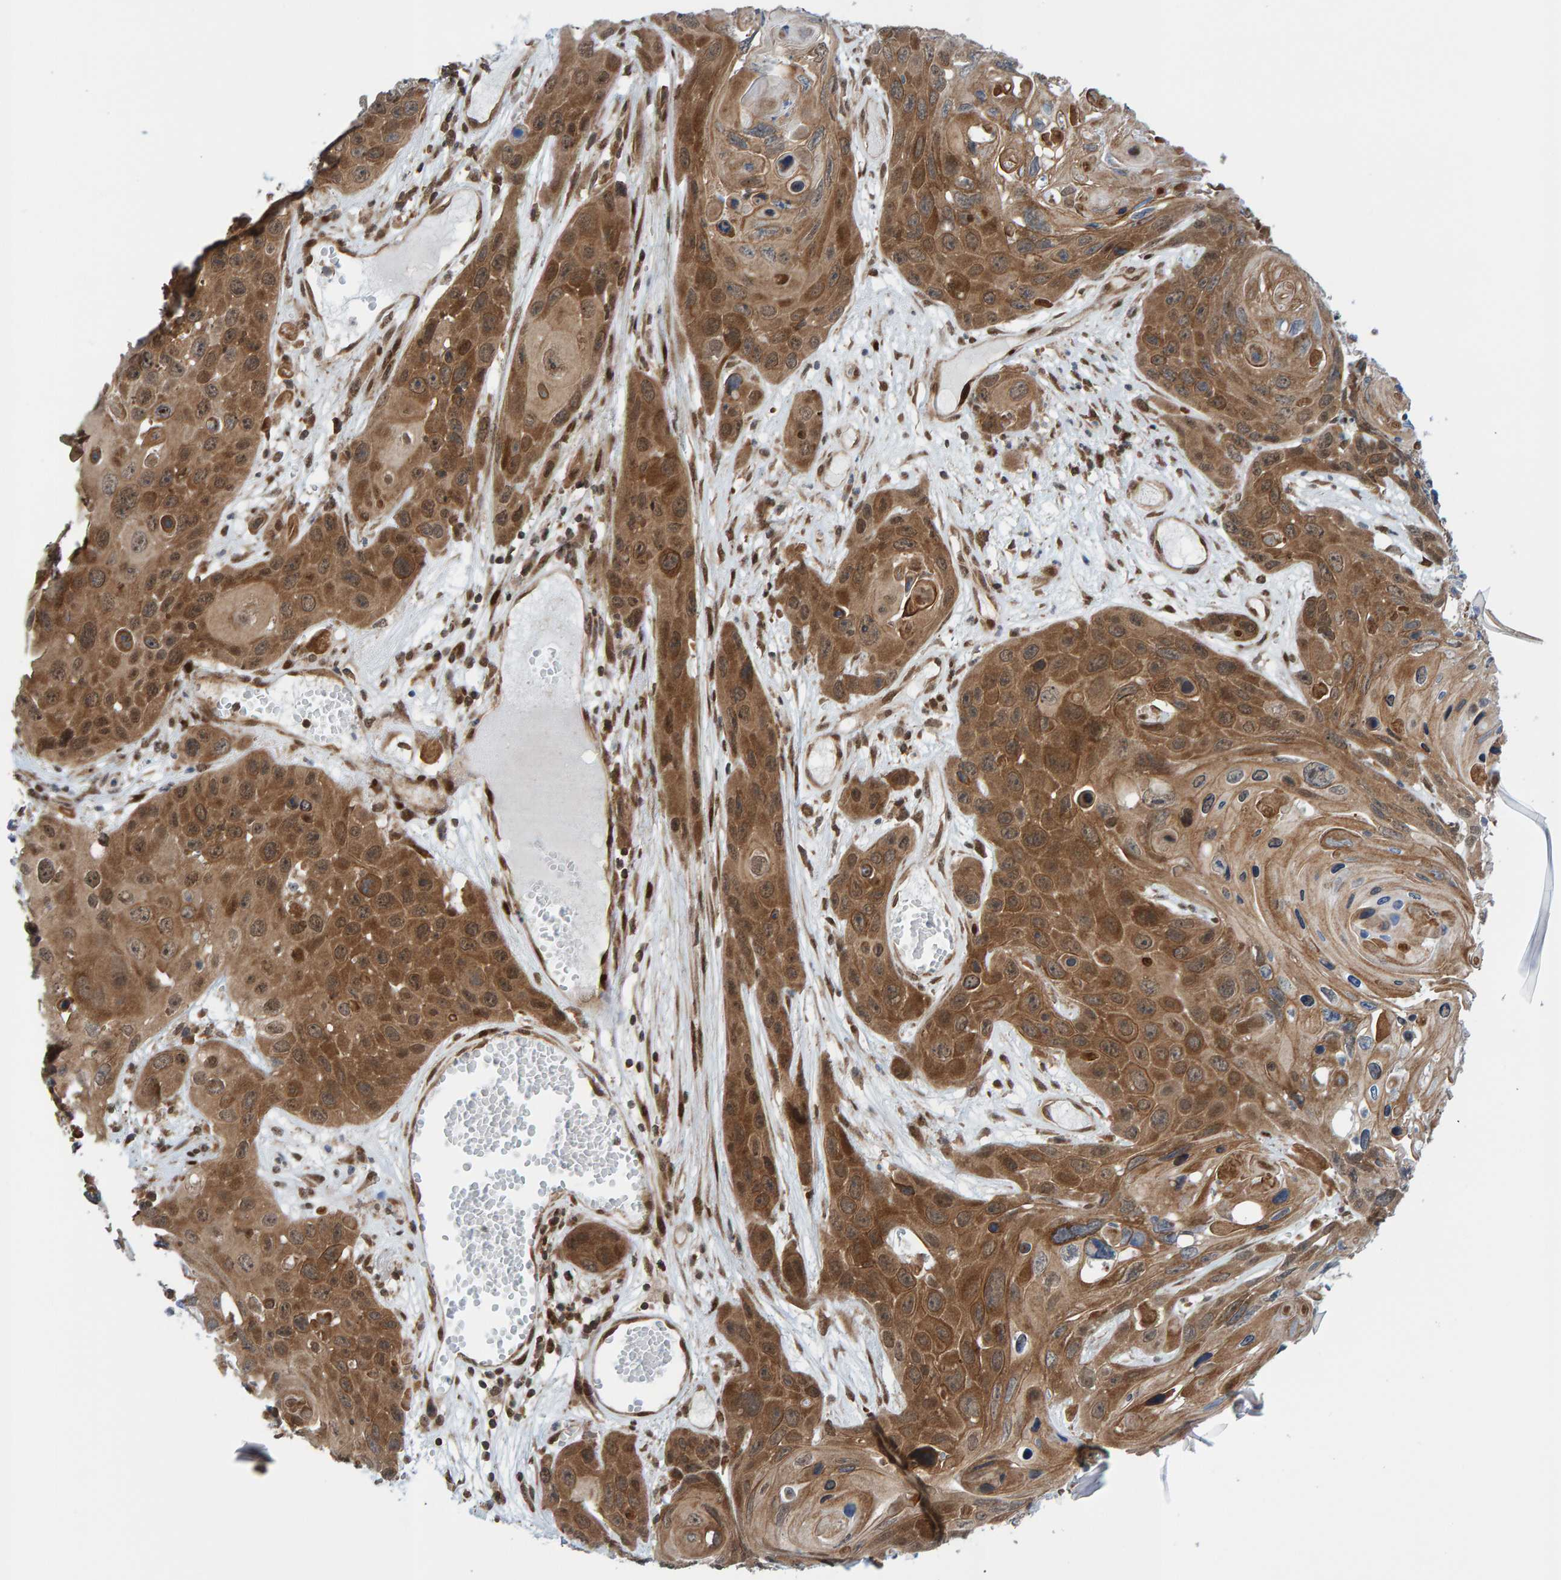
{"staining": {"intensity": "moderate", "quantity": ">75%", "location": "cytoplasmic/membranous"}, "tissue": "skin cancer", "cell_type": "Tumor cells", "image_type": "cancer", "snomed": [{"axis": "morphology", "description": "Squamous cell carcinoma, NOS"}, {"axis": "topography", "description": "Skin"}], "caption": "Approximately >75% of tumor cells in skin cancer (squamous cell carcinoma) demonstrate moderate cytoplasmic/membranous protein positivity as visualized by brown immunohistochemical staining.", "gene": "ZNF366", "patient": {"sex": "male", "age": 55}}